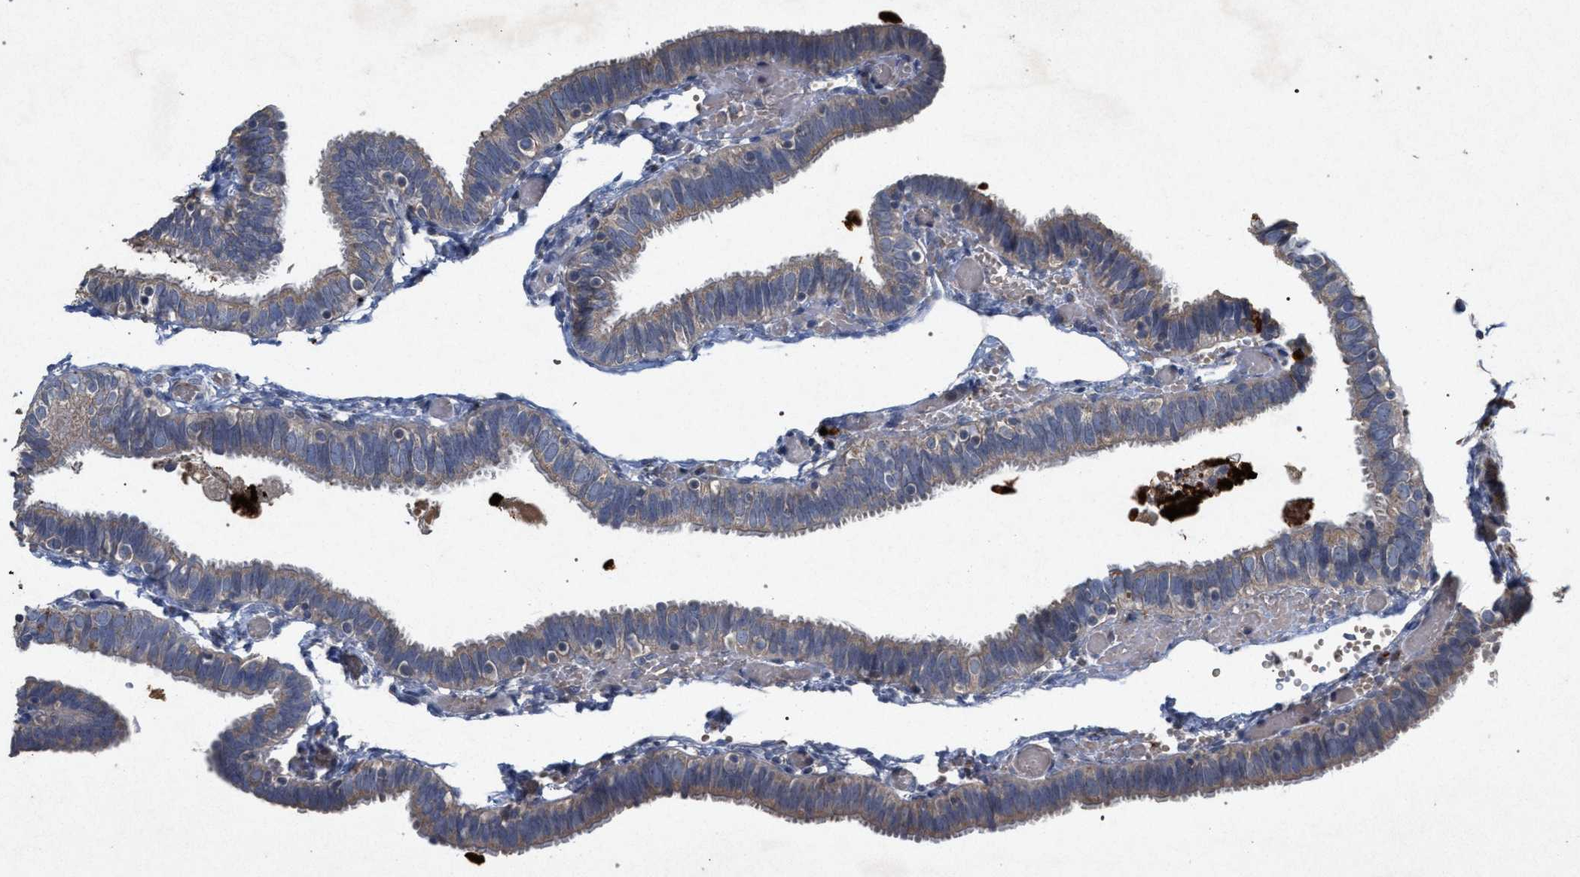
{"staining": {"intensity": "weak", "quantity": "25%-75%", "location": "cytoplasmic/membranous"}, "tissue": "fallopian tube", "cell_type": "Glandular cells", "image_type": "normal", "snomed": [{"axis": "morphology", "description": "Normal tissue, NOS"}, {"axis": "topography", "description": "Fallopian tube"}], "caption": "The photomicrograph shows staining of unremarkable fallopian tube, revealing weak cytoplasmic/membranous protein positivity (brown color) within glandular cells.", "gene": "PKD2L1", "patient": {"sex": "female", "age": 46}}